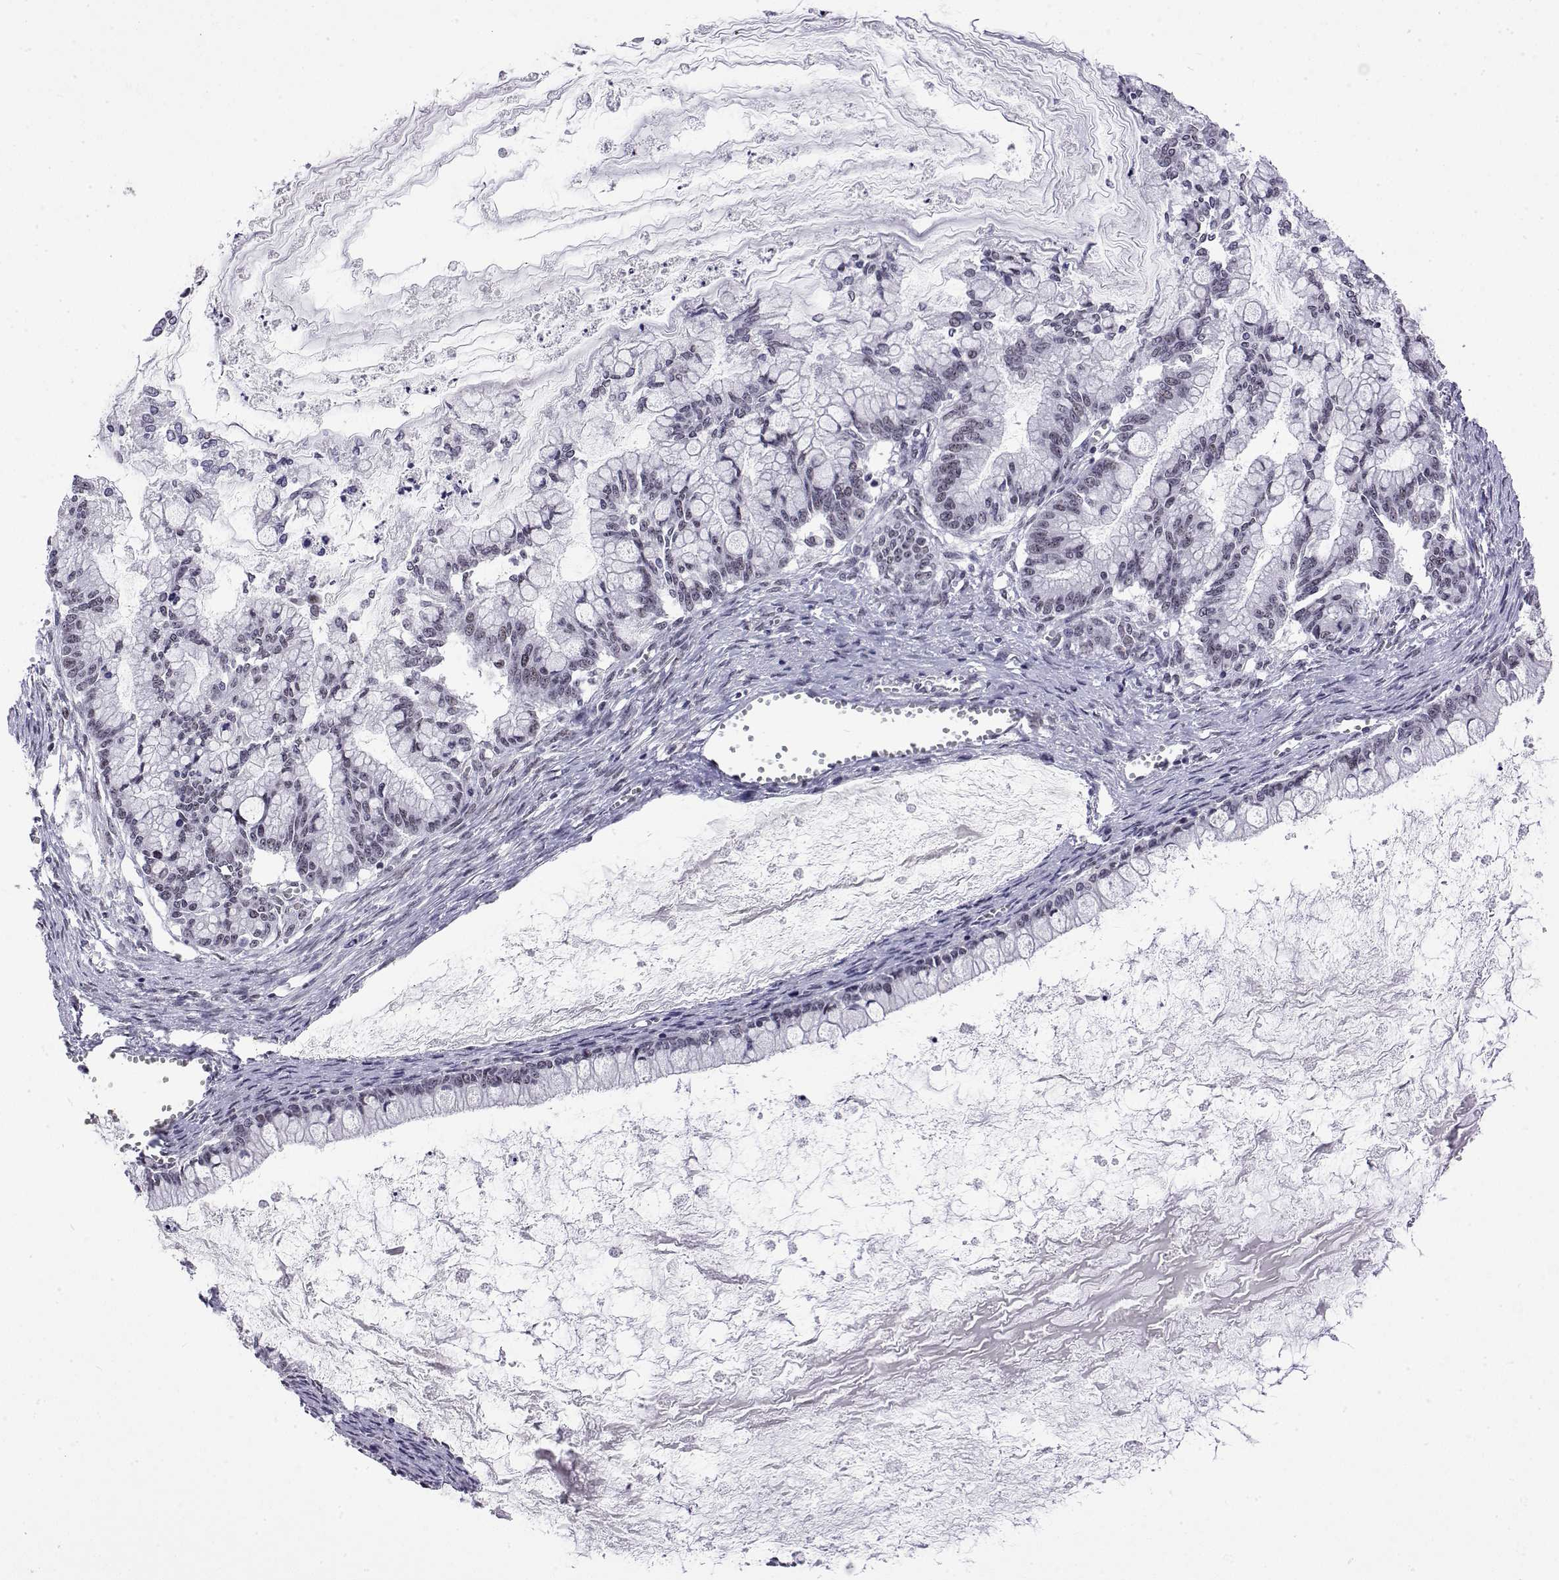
{"staining": {"intensity": "negative", "quantity": "none", "location": "none"}, "tissue": "ovarian cancer", "cell_type": "Tumor cells", "image_type": "cancer", "snomed": [{"axis": "morphology", "description": "Cystadenocarcinoma, mucinous, NOS"}, {"axis": "topography", "description": "Ovary"}], "caption": "Ovarian cancer (mucinous cystadenocarcinoma) was stained to show a protein in brown. There is no significant expression in tumor cells.", "gene": "POLDIP3", "patient": {"sex": "female", "age": 67}}